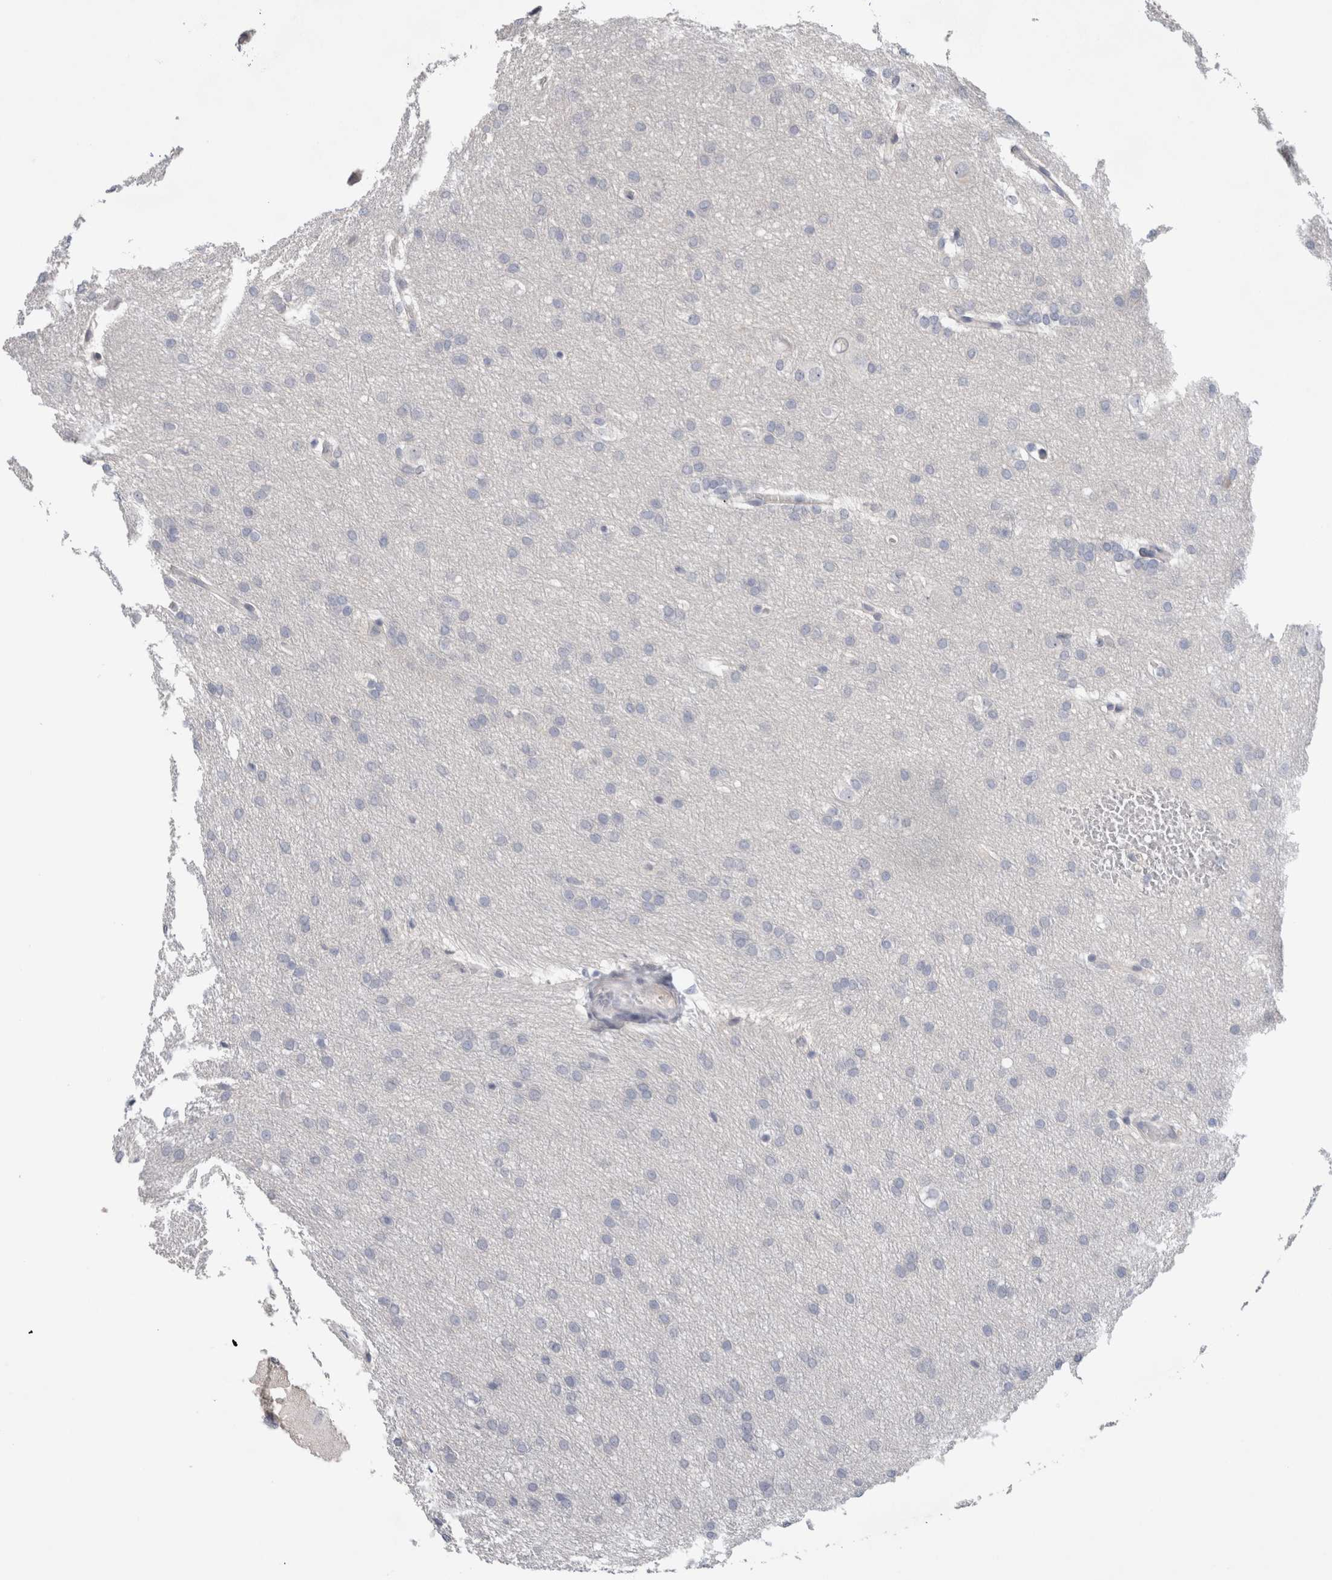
{"staining": {"intensity": "negative", "quantity": "none", "location": "none"}, "tissue": "glioma", "cell_type": "Tumor cells", "image_type": "cancer", "snomed": [{"axis": "morphology", "description": "Glioma, malignant, Low grade"}, {"axis": "topography", "description": "Brain"}], "caption": "The immunohistochemistry (IHC) photomicrograph has no significant expression in tumor cells of malignant glioma (low-grade) tissue. (DAB (3,3'-diaminobenzidine) immunohistochemistry visualized using brightfield microscopy, high magnification).", "gene": "TONSL", "patient": {"sex": "female", "age": 37}}